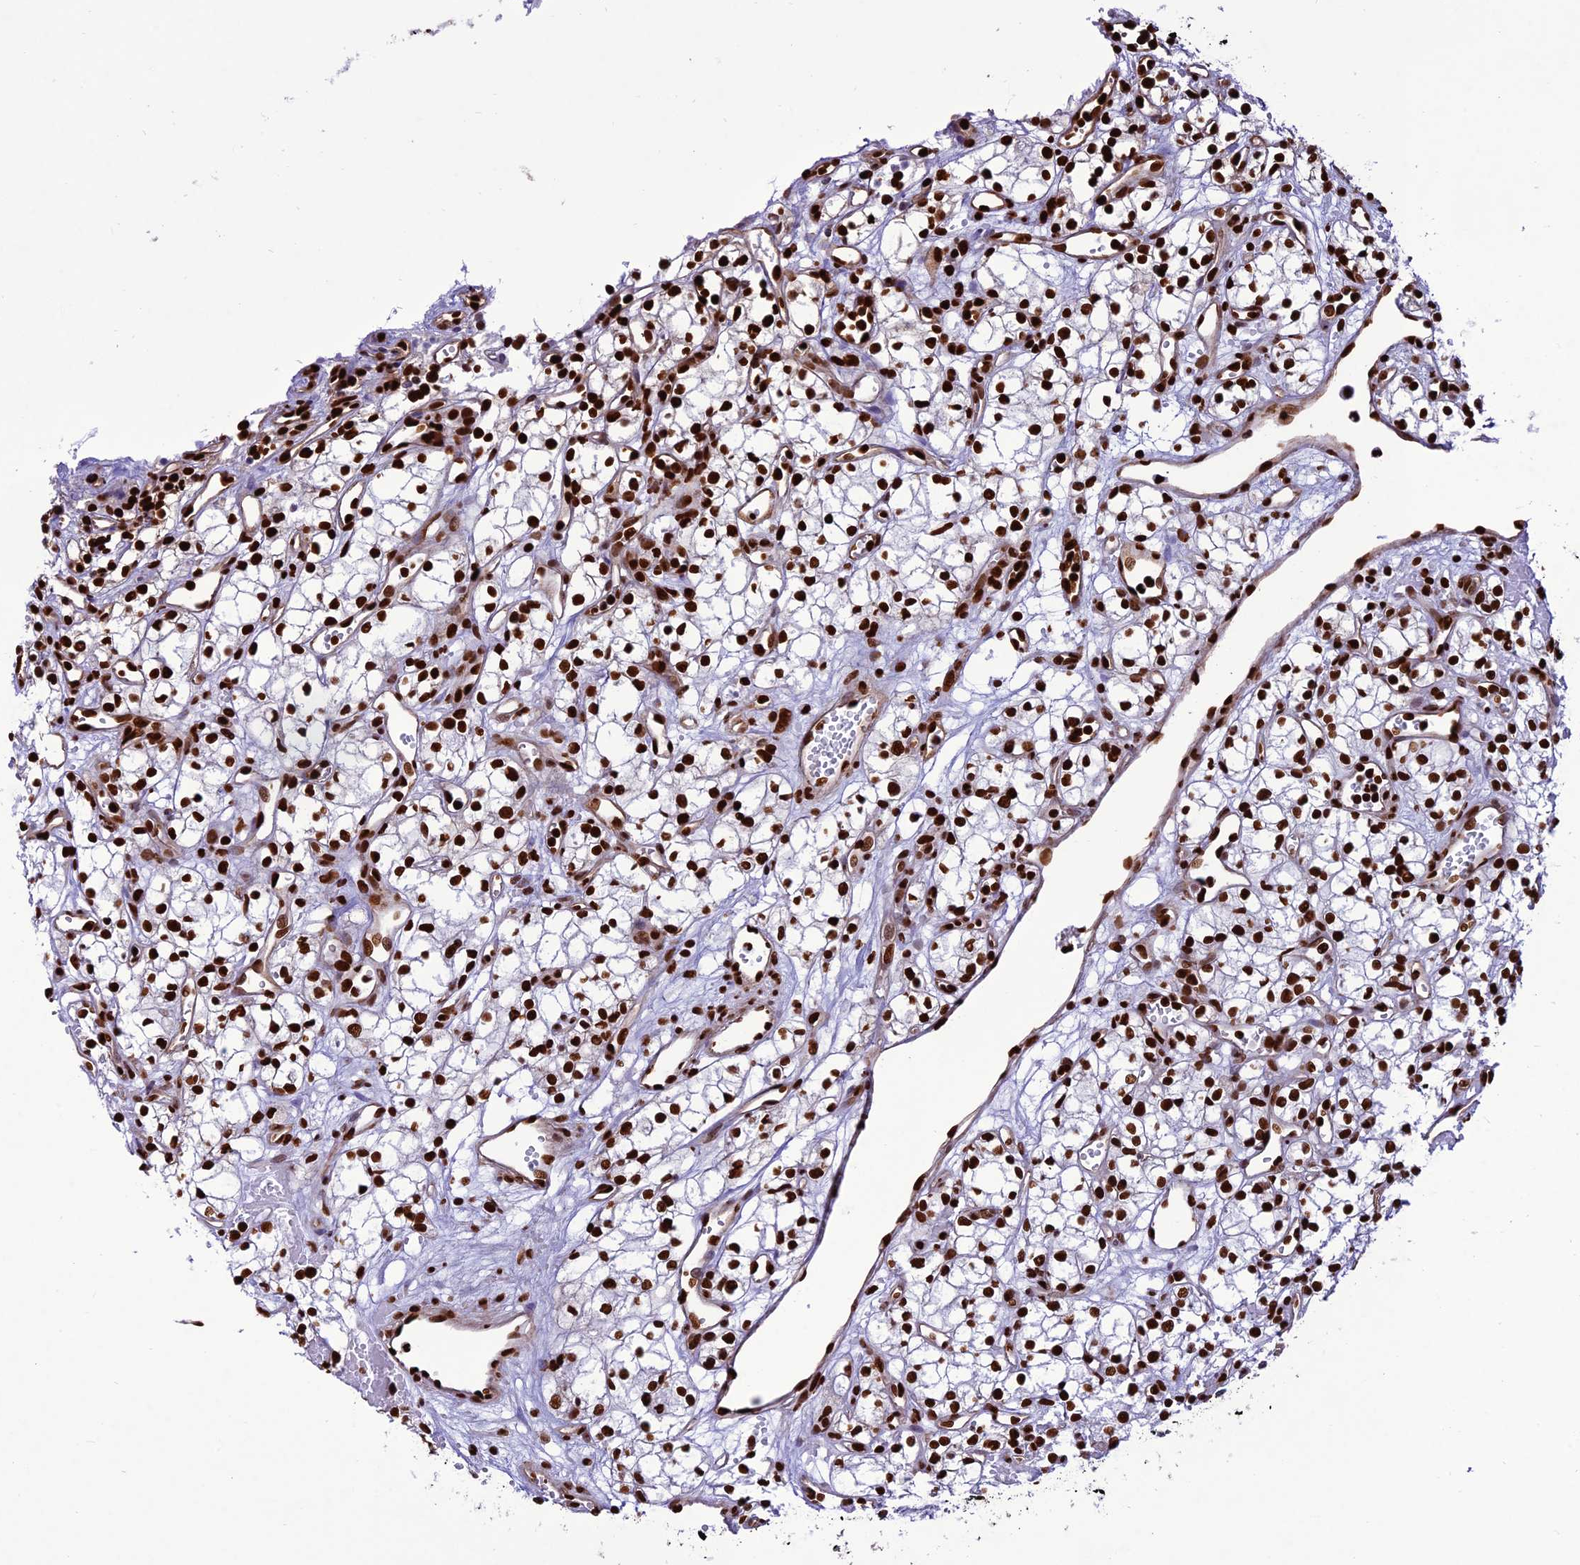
{"staining": {"intensity": "strong", "quantity": ">75%", "location": "nuclear"}, "tissue": "renal cancer", "cell_type": "Tumor cells", "image_type": "cancer", "snomed": [{"axis": "morphology", "description": "Adenocarcinoma, NOS"}, {"axis": "topography", "description": "Kidney"}], "caption": "Renal adenocarcinoma stained for a protein reveals strong nuclear positivity in tumor cells. (IHC, brightfield microscopy, high magnification).", "gene": "INO80E", "patient": {"sex": "male", "age": 59}}